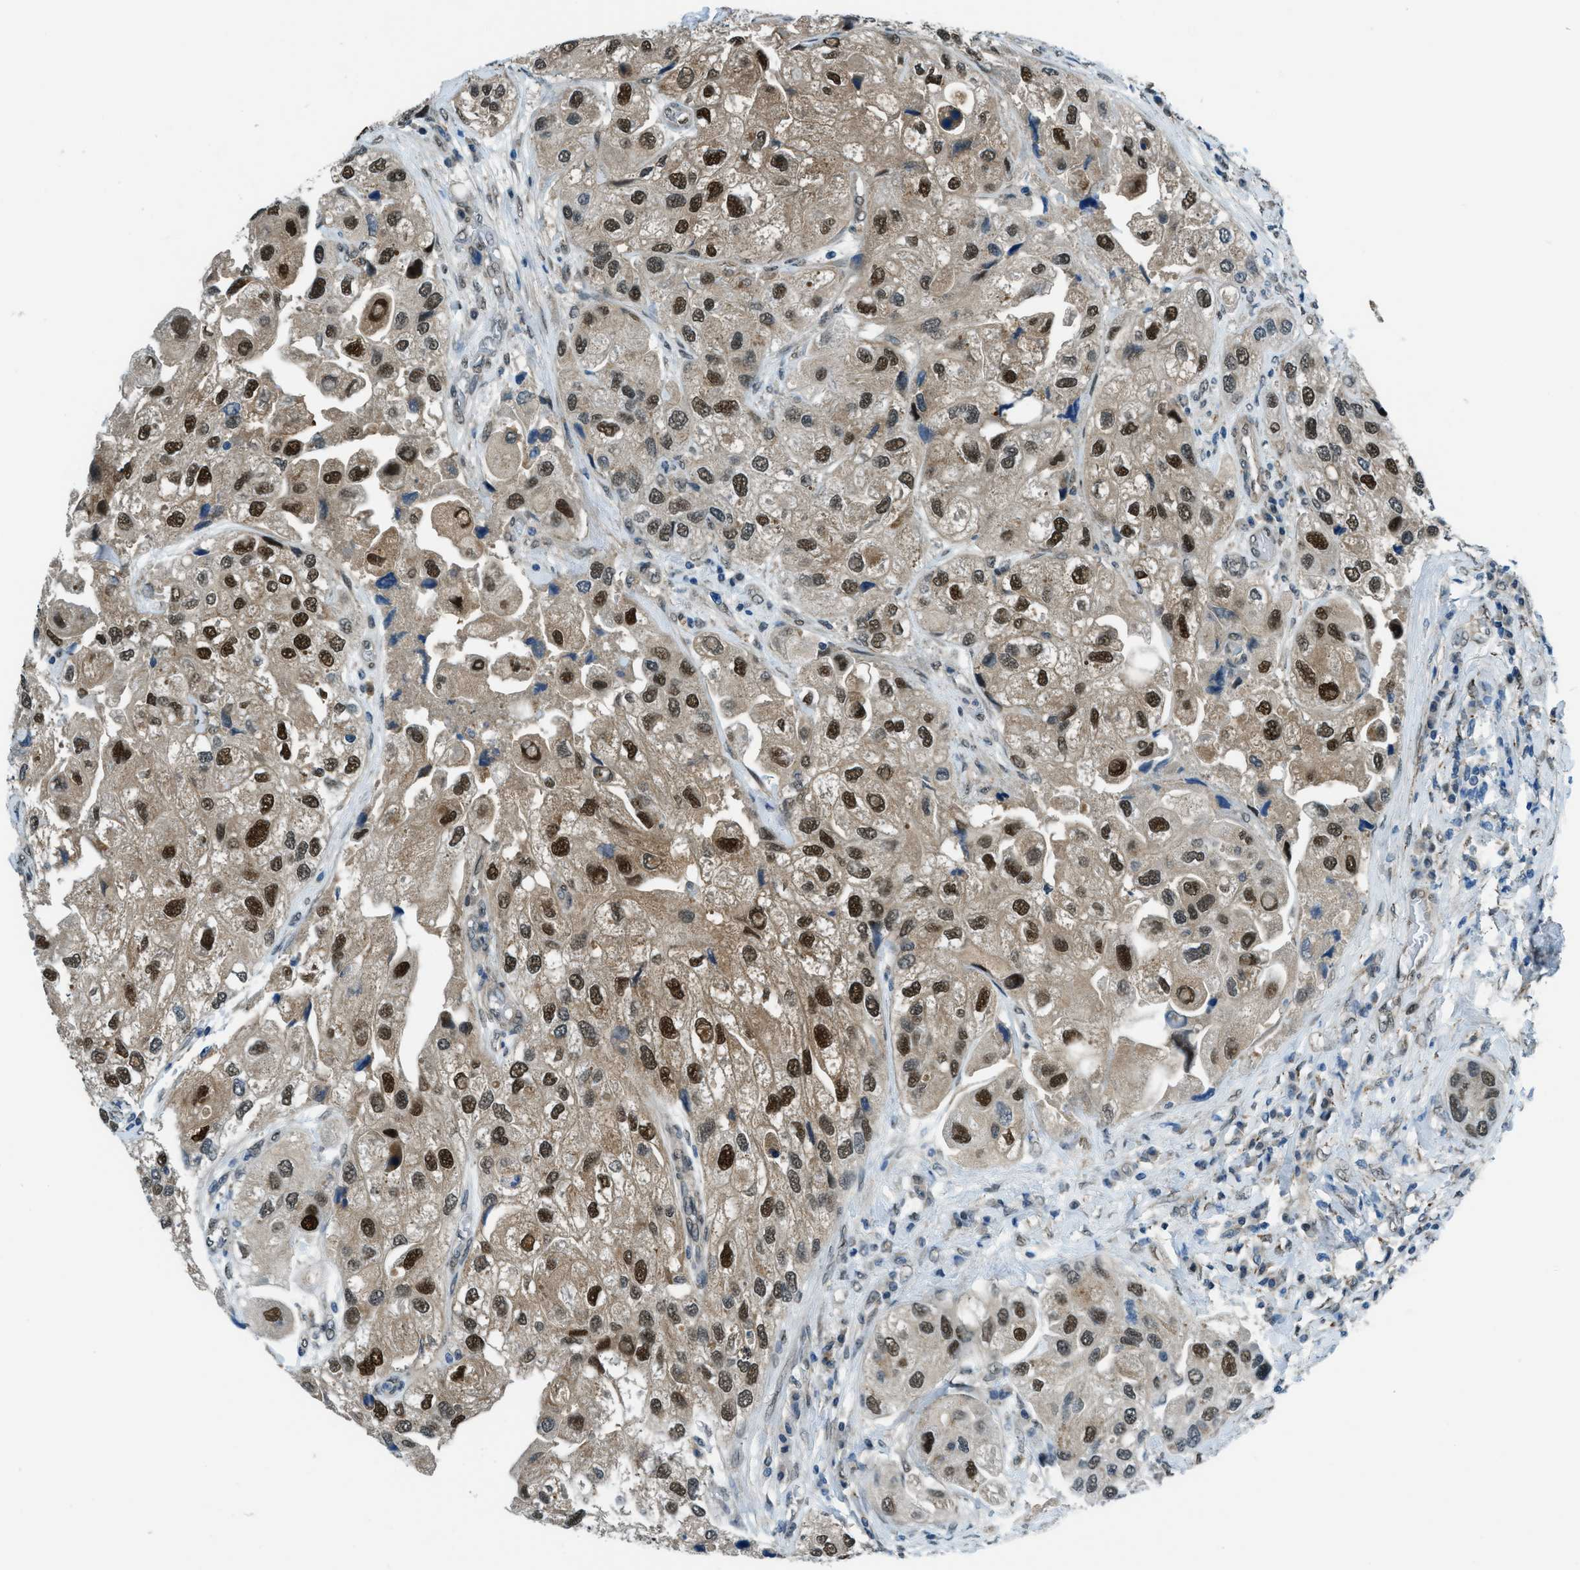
{"staining": {"intensity": "strong", "quantity": "25%-75%", "location": "nuclear"}, "tissue": "urothelial cancer", "cell_type": "Tumor cells", "image_type": "cancer", "snomed": [{"axis": "morphology", "description": "Urothelial carcinoma, High grade"}, {"axis": "topography", "description": "Urinary bladder"}], "caption": "A high amount of strong nuclear expression is seen in about 25%-75% of tumor cells in urothelial cancer tissue.", "gene": "NPEPL1", "patient": {"sex": "female", "age": 64}}